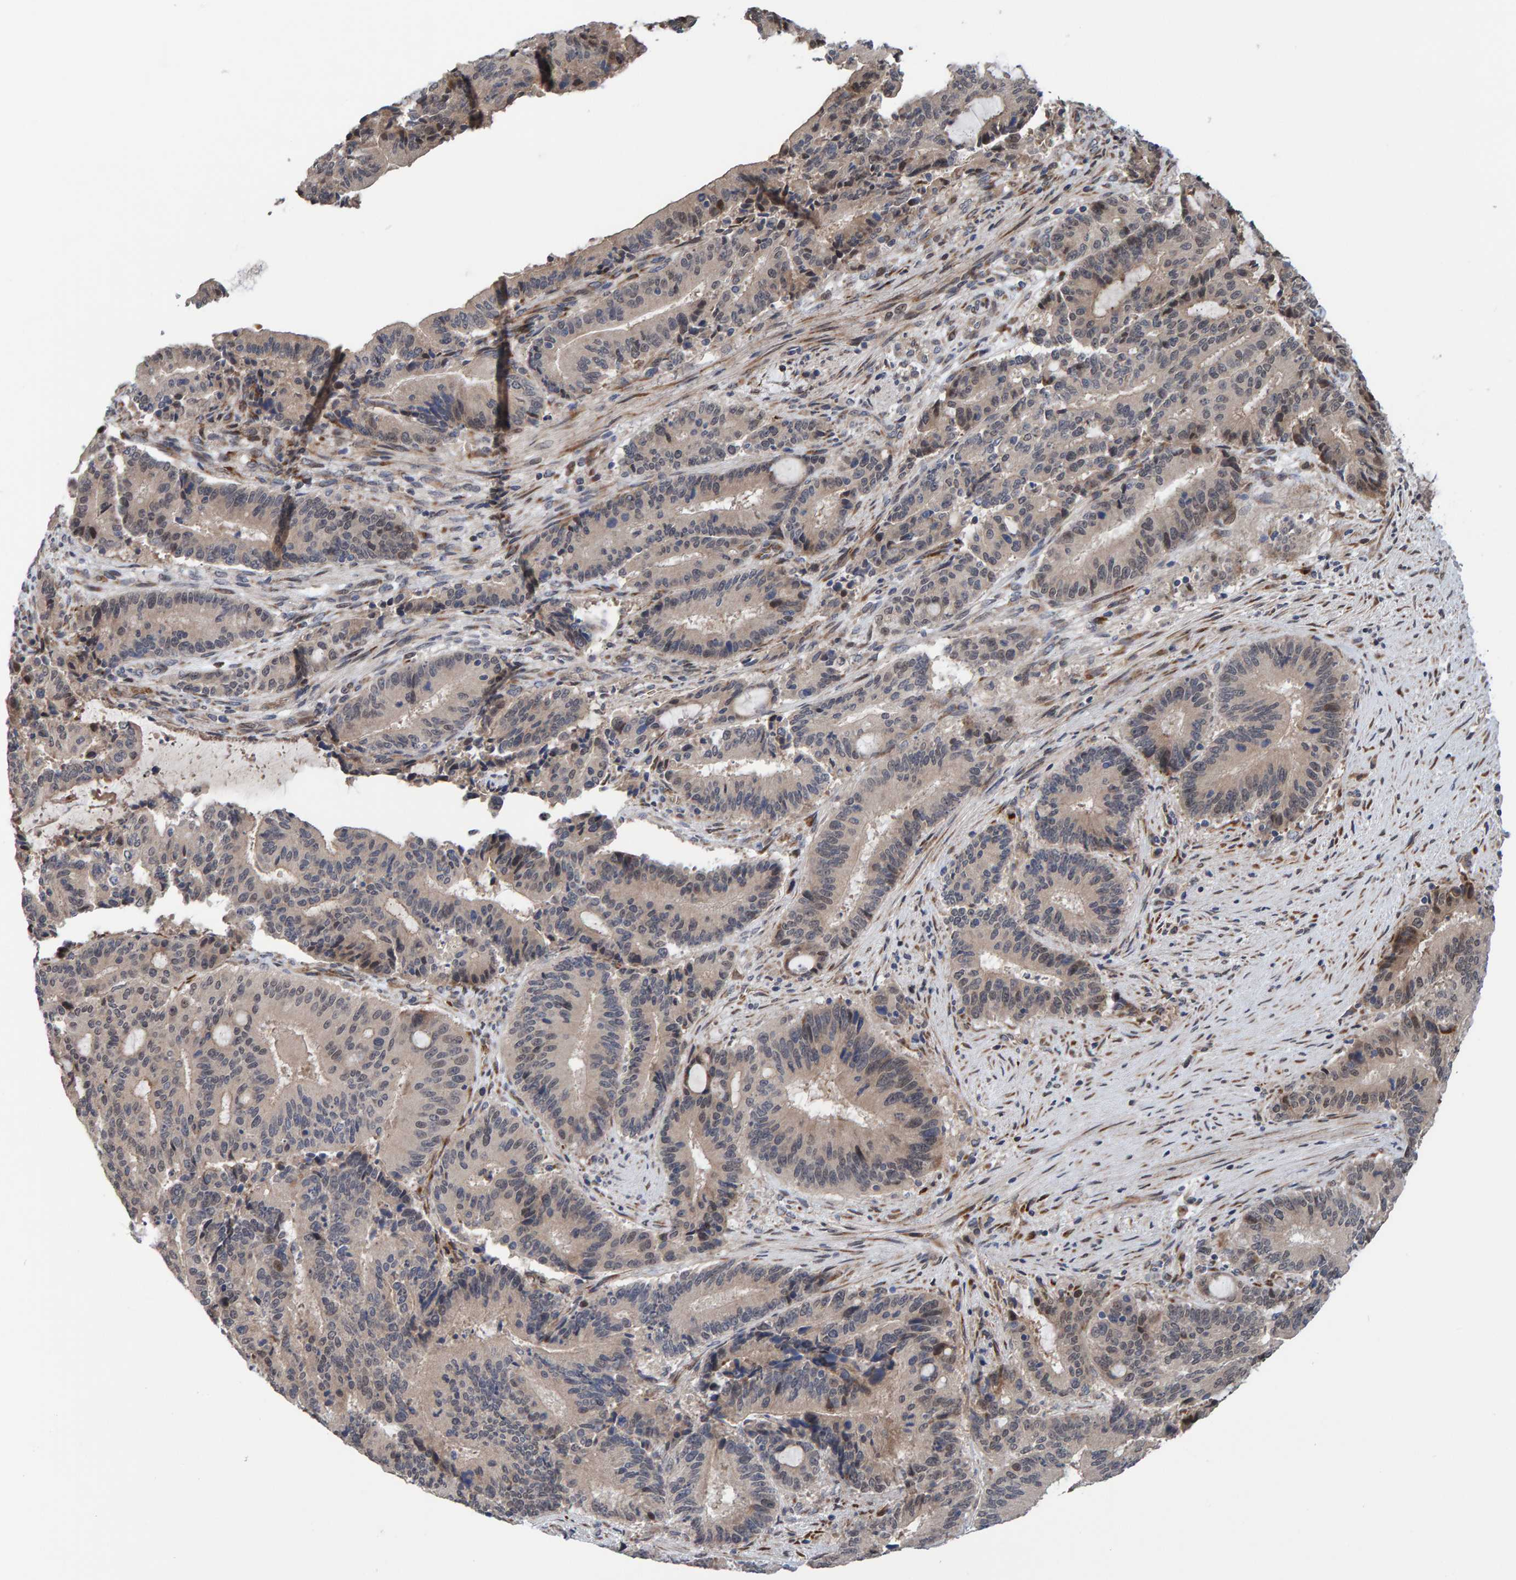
{"staining": {"intensity": "weak", "quantity": "<25%", "location": "cytoplasmic/membranous"}, "tissue": "liver cancer", "cell_type": "Tumor cells", "image_type": "cancer", "snomed": [{"axis": "morphology", "description": "Normal tissue, NOS"}, {"axis": "morphology", "description": "Cholangiocarcinoma"}, {"axis": "topography", "description": "Liver"}, {"axis": "topography", "description": "Peripheral nerve tissue"}], "caption": "Immunohistochemistry (IHC) of human liver cancer shows no expression in tumor cells.", "gene": "MFSD6L", "patient": {"sex": "female", "age": 73}}